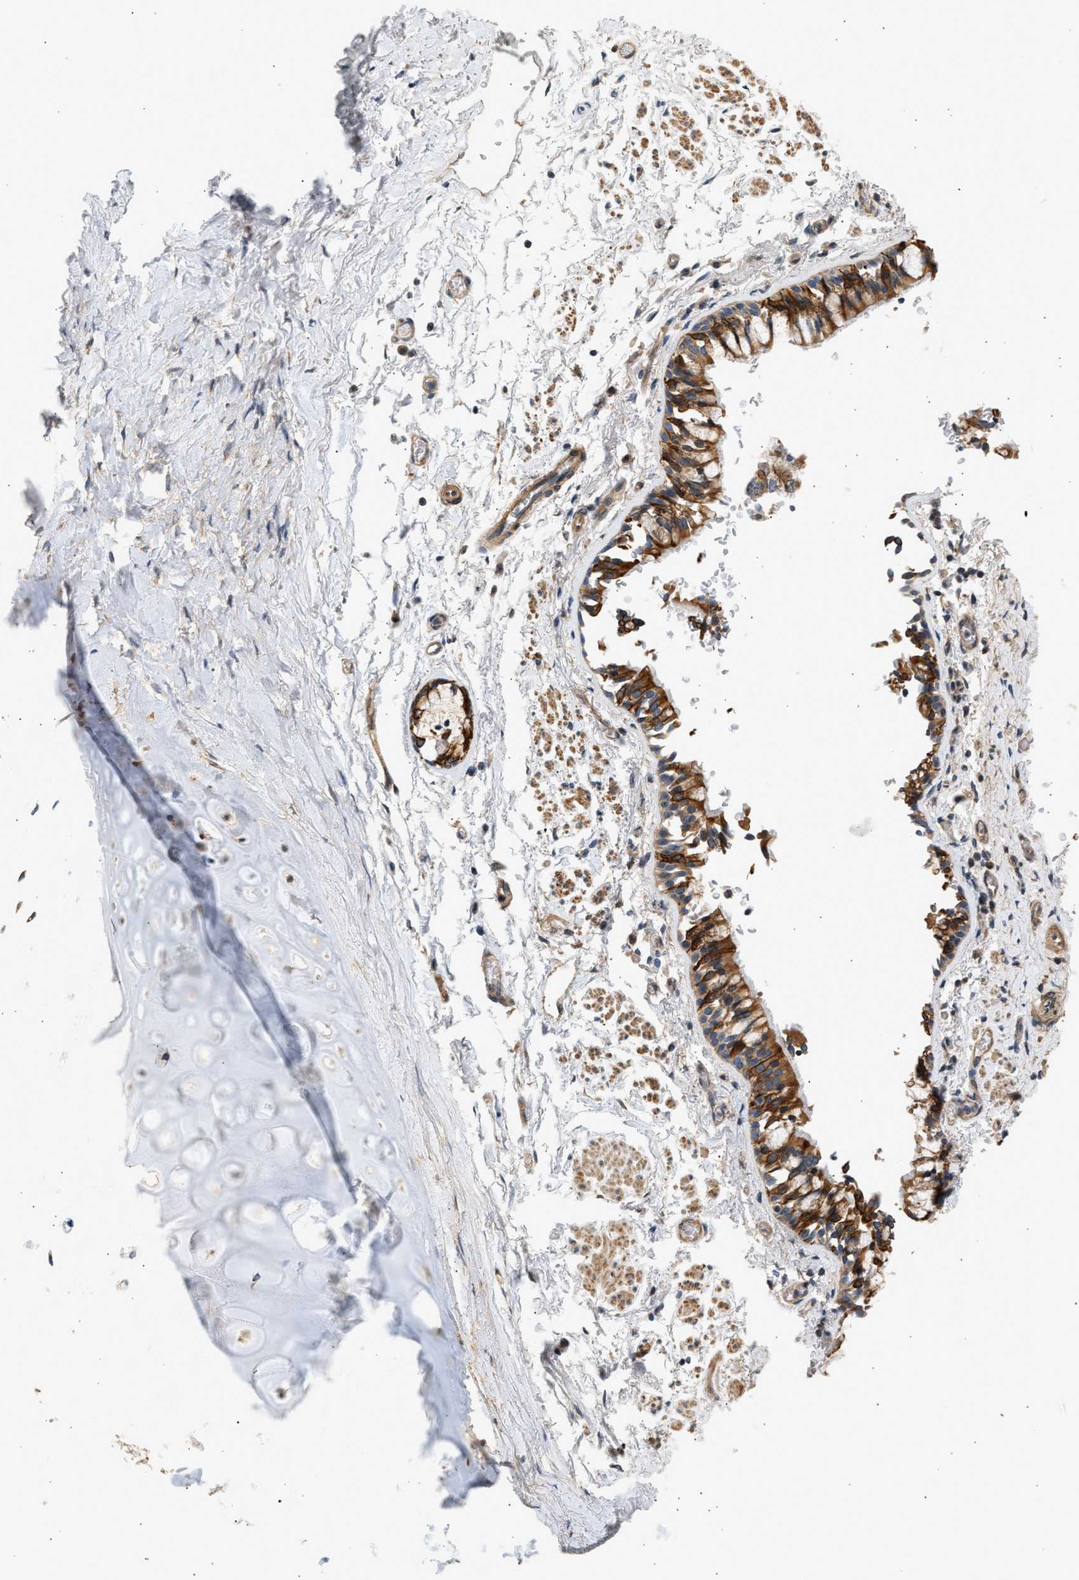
{"staining": {"intensity": "moderate", "quantity": "<25%", "location": "cytoplasmic/membranous"}, "tissue": "adipose tissue", "cell_type": "Adipocytes", "image_type": "normal", "snomed": [{"axis": "morphology", "description": "Normal tissue, NOS"}, {"axis": "topography", "description": "Cartilage tissue"}, {"axis": "topography", "description": "Lung"}], "caption": "Immunohistochemistry of normal human adipose tissue exhibits low levels of moderate cytoplasmic/membranous positivity in about <25% of adipocytes. (Stains: DAB (3,3'-diaminobenzidine) in brown, nuclei in blue, Microscopy: brightfield microscopy at high magnification).", "gene": "WDR31", "patient": {"sex": "female", "age": 77}}